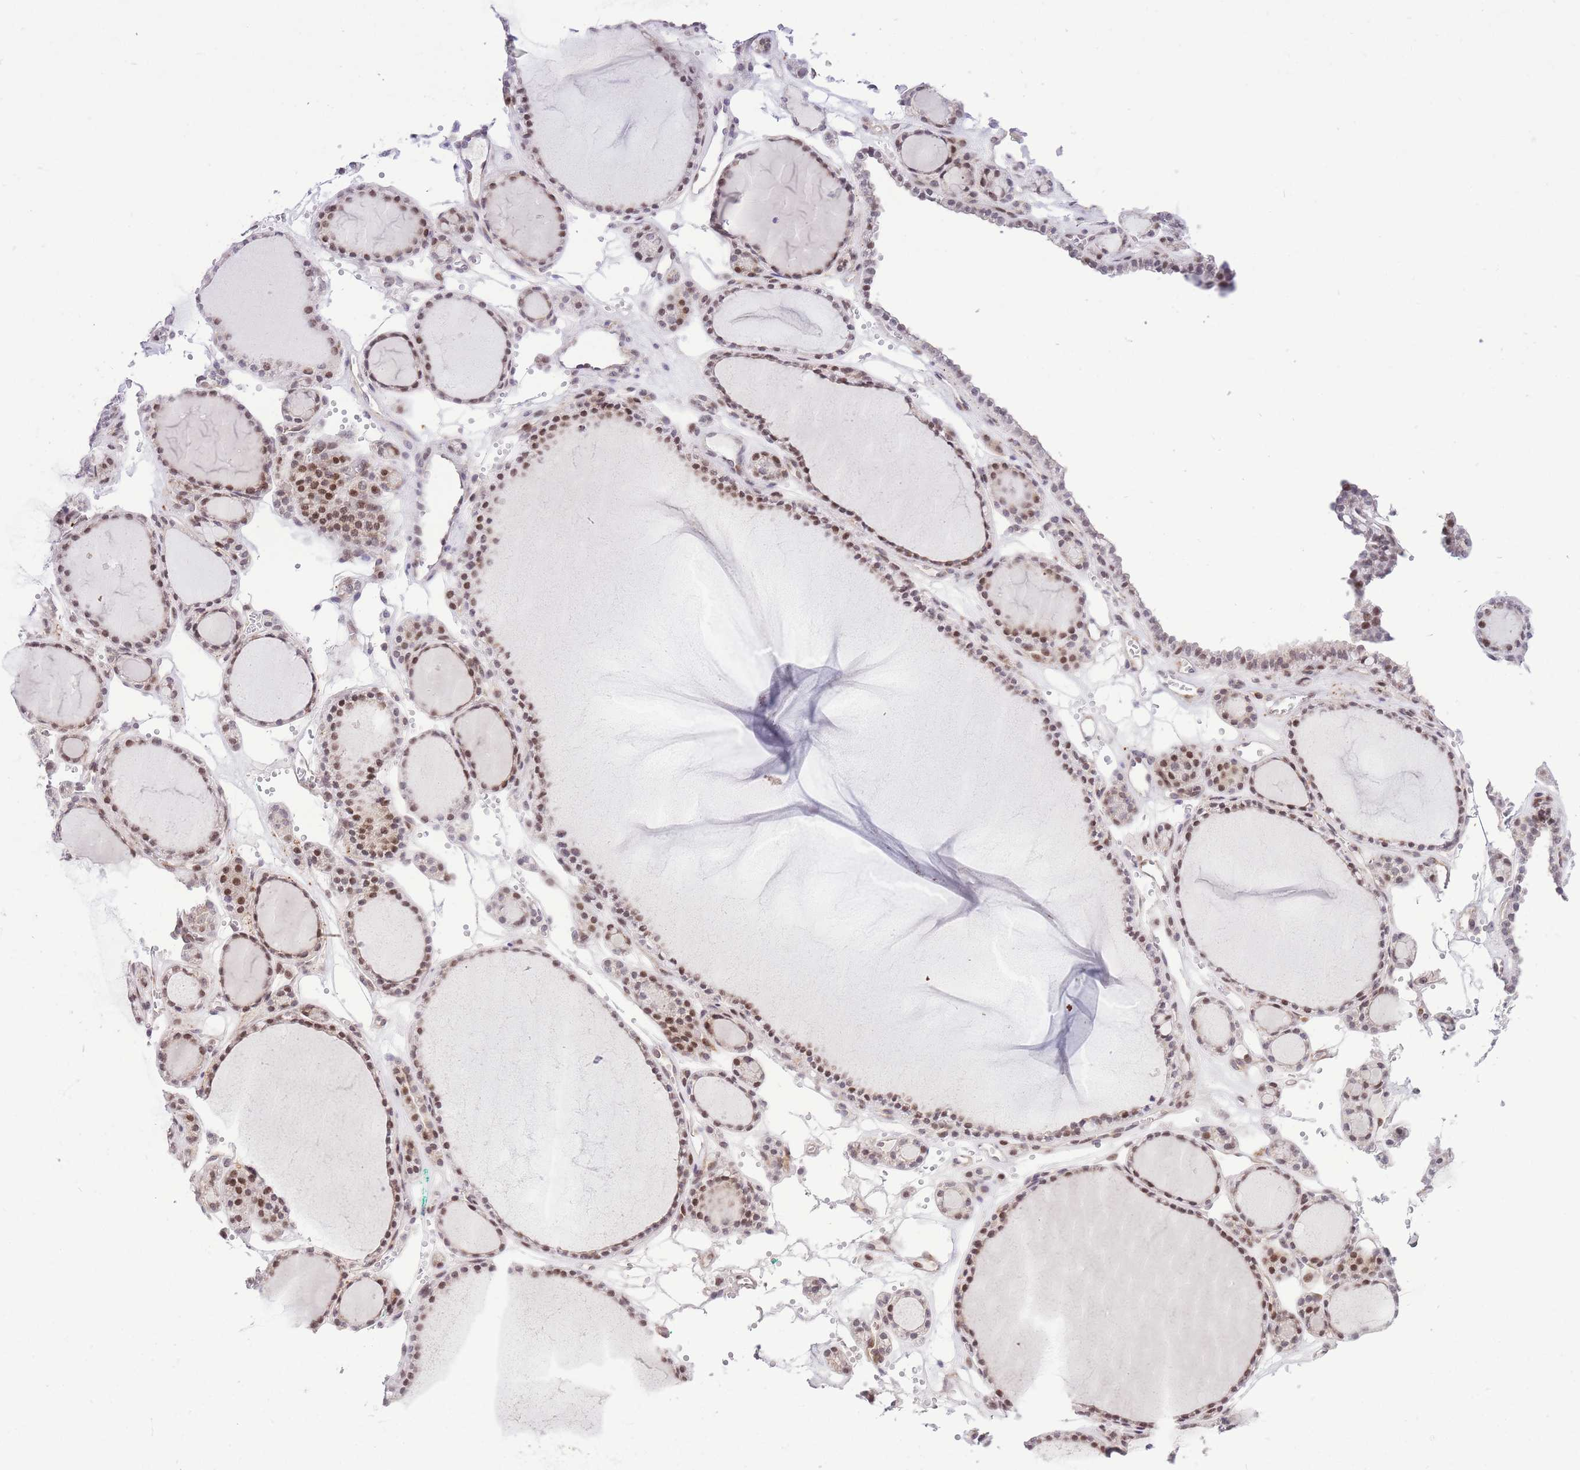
{"staining": {"intensity": "moderate", "quantity": "25%-75%", "location": "nuclear"}, "tissue": "thyroid gland", "cell_type": "Glandular cells", "image_type": "normal", "snomed": [{"axis": "morphology", "description": "Normal tissue, NOS"}, {"axis": "topography", "description": "Thyroid gland"}], "caption": "A micrograph showing moderate nuclear staining in approximately 25%-75% of glandular cells in normal thyroid gland, as visualized by brown immunohistochemical staining.", "gene": "STK39", "patient": {"sex": "female", "age": 28}}